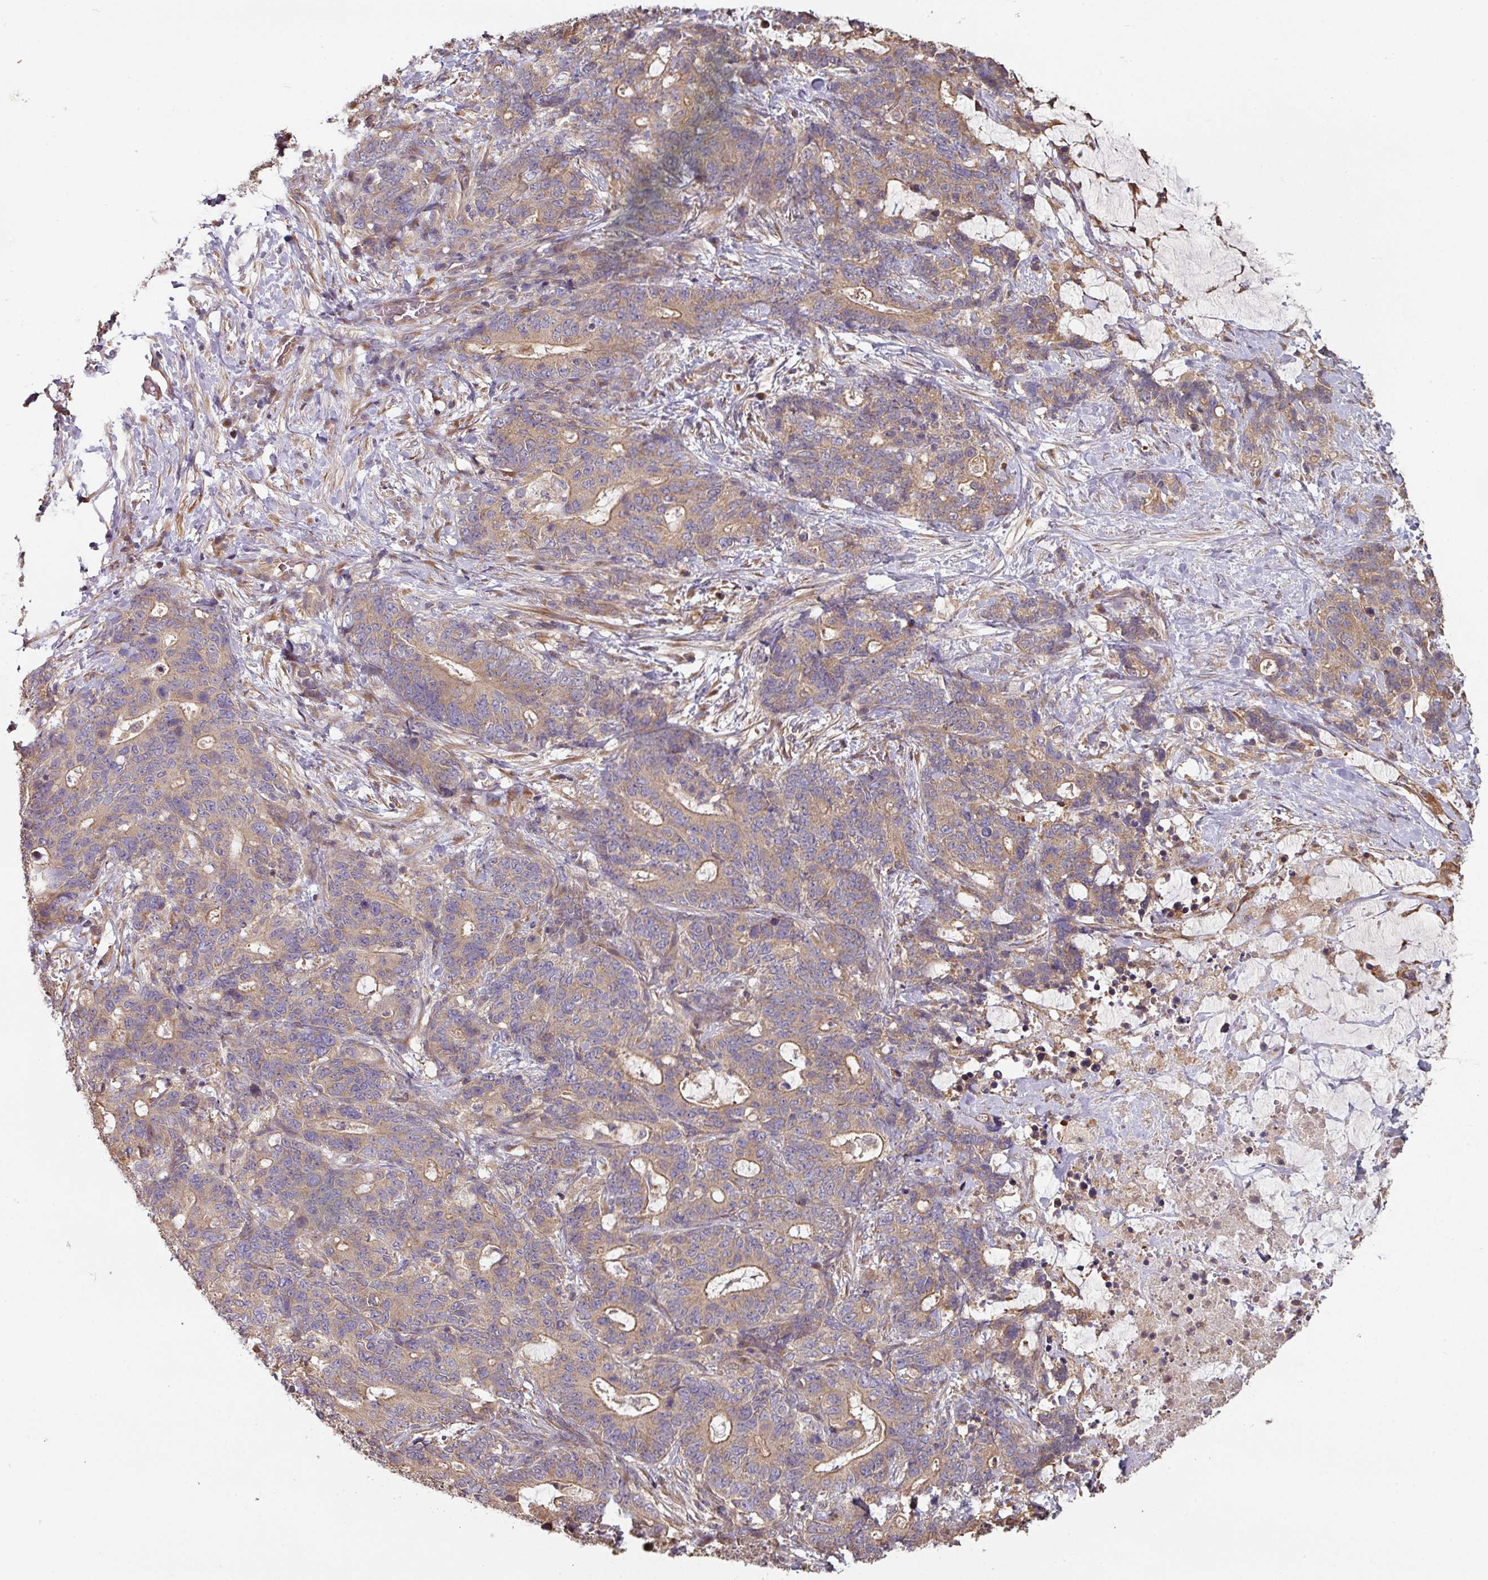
{"staining": {"intensity": "weak", "quantity": ">75%", "location": "cytoplasmic/membranous"}, "tissue": "stomach cancer", "cell_type": "Tumor cells", "image_type": "cancer", "snomed": [{"axis": "morphology", "description": "Normal tissue, NOS"}, {"axis": "morphology", "description": "Adenocarcinoma, NOS"}, {"axis": "topography", "description": "Stomach"}], "caption": "Protein expression analysis of human stomach cancer reveals weak cytoplasmic/membranous expression in about >75% of tumor cells. (IHC, brightfield microscopy, high magnification).", "gene": "SIK1", "patient": {"sex": "female", "age": 64}}